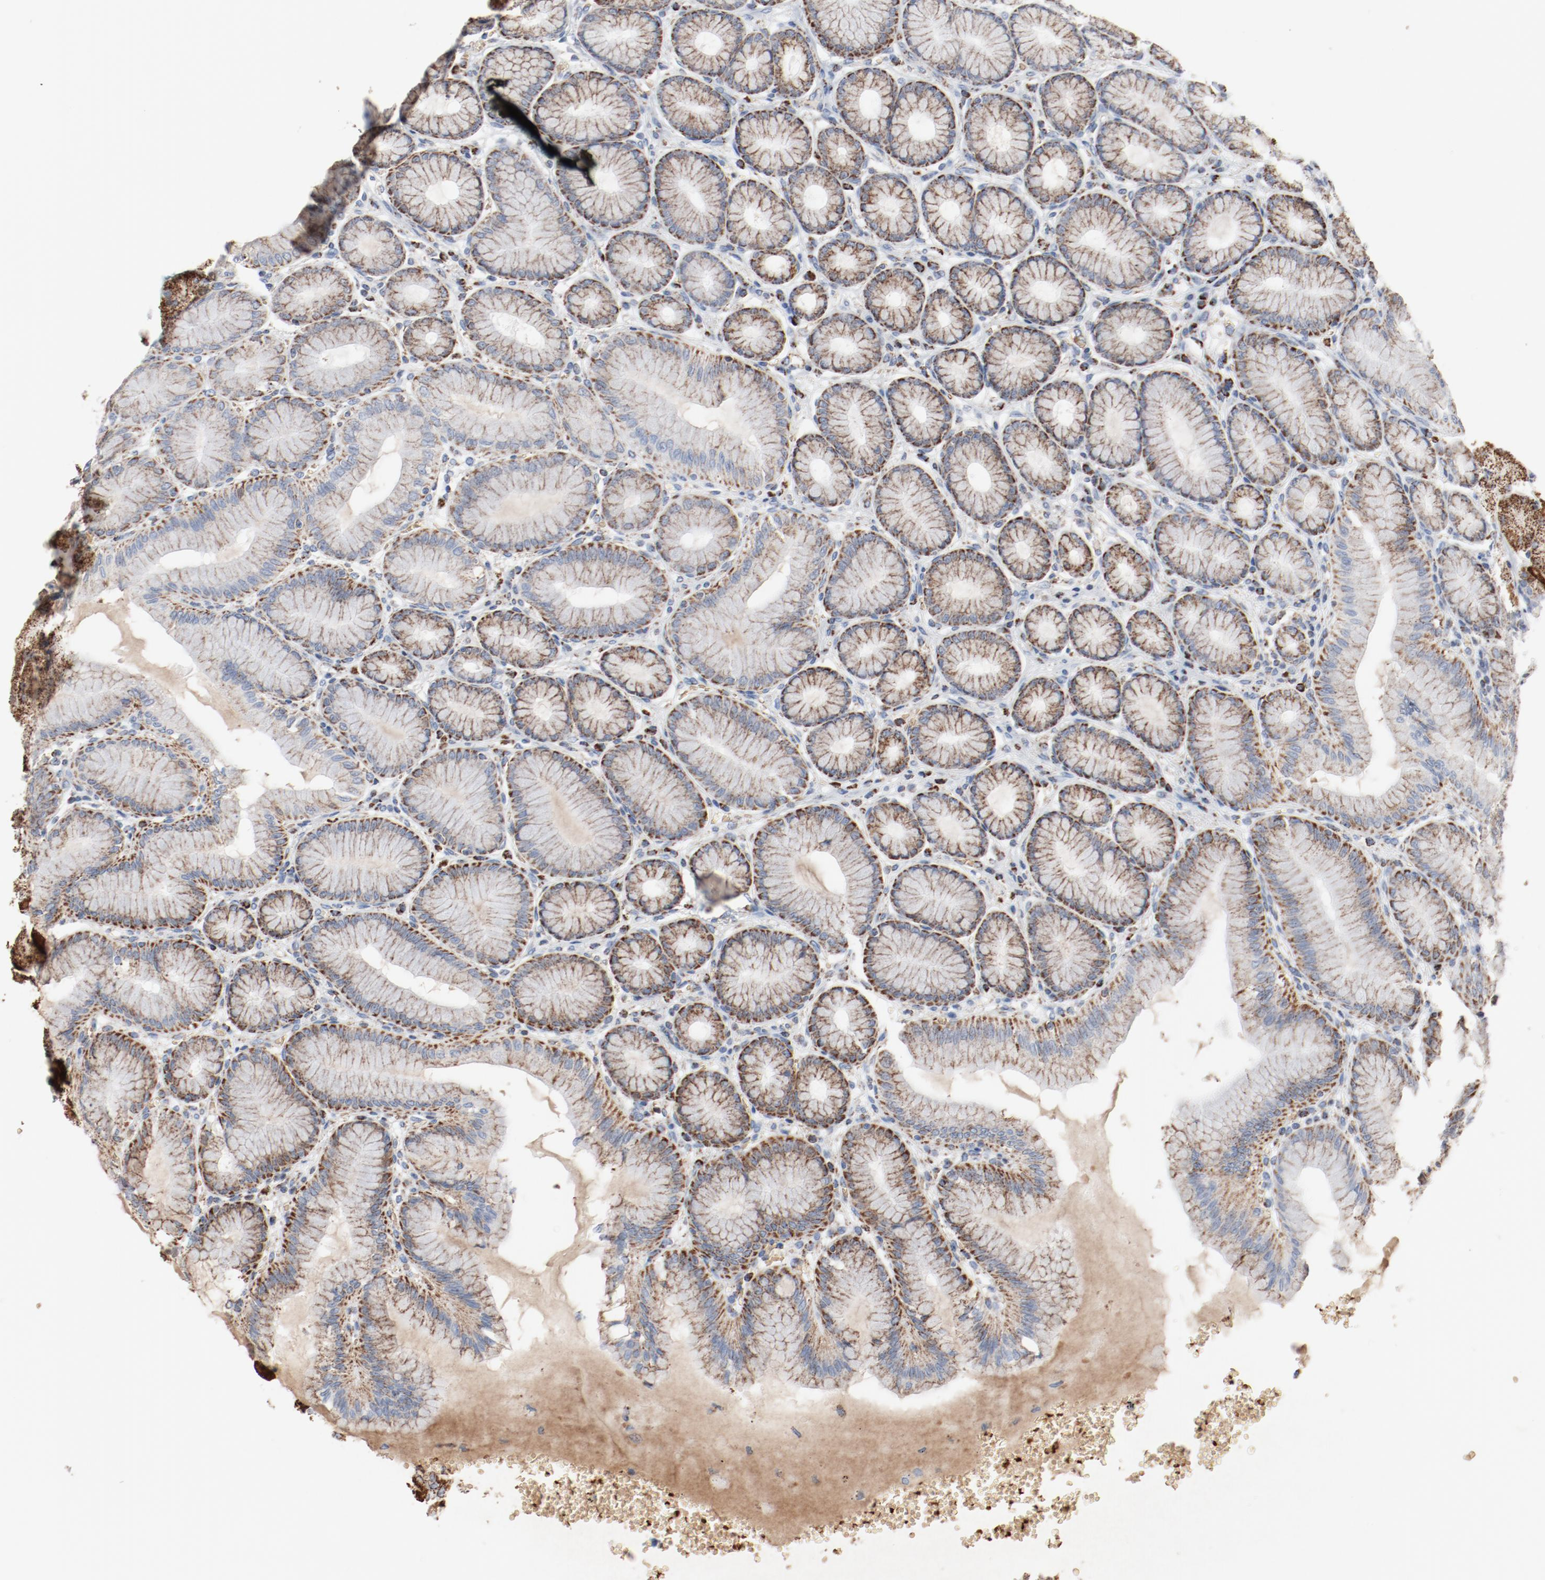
{"staining": {"intensity": "moderate", "quantity": ">75%", "location": "cytoplasmic/membranous"}, "tissue": "stomach", "cell_type": "Glandular cells", "image_type": "normal", "snomed": [{"axis": "morphology", "description": "Normal tissue, NOS"}, {"axis": "topography", "description": "Stomach"}, {"axis": "topography", "description": "Stomach, lower"}], "caption": "Immunohistochemical staining of normal human stomach displays >75% levels of moderate cytoplasmic/membranous protein expression in approximately >75% of glandular cells. The staining is performed using DAB (3,3'-diaminobenzidine) brown chromogen to label protein expression. The nuclei are counter-stained blue using hematoxylin.", "gene": "NDUFB8", "patient": {"sex": "male", "age": 76}}